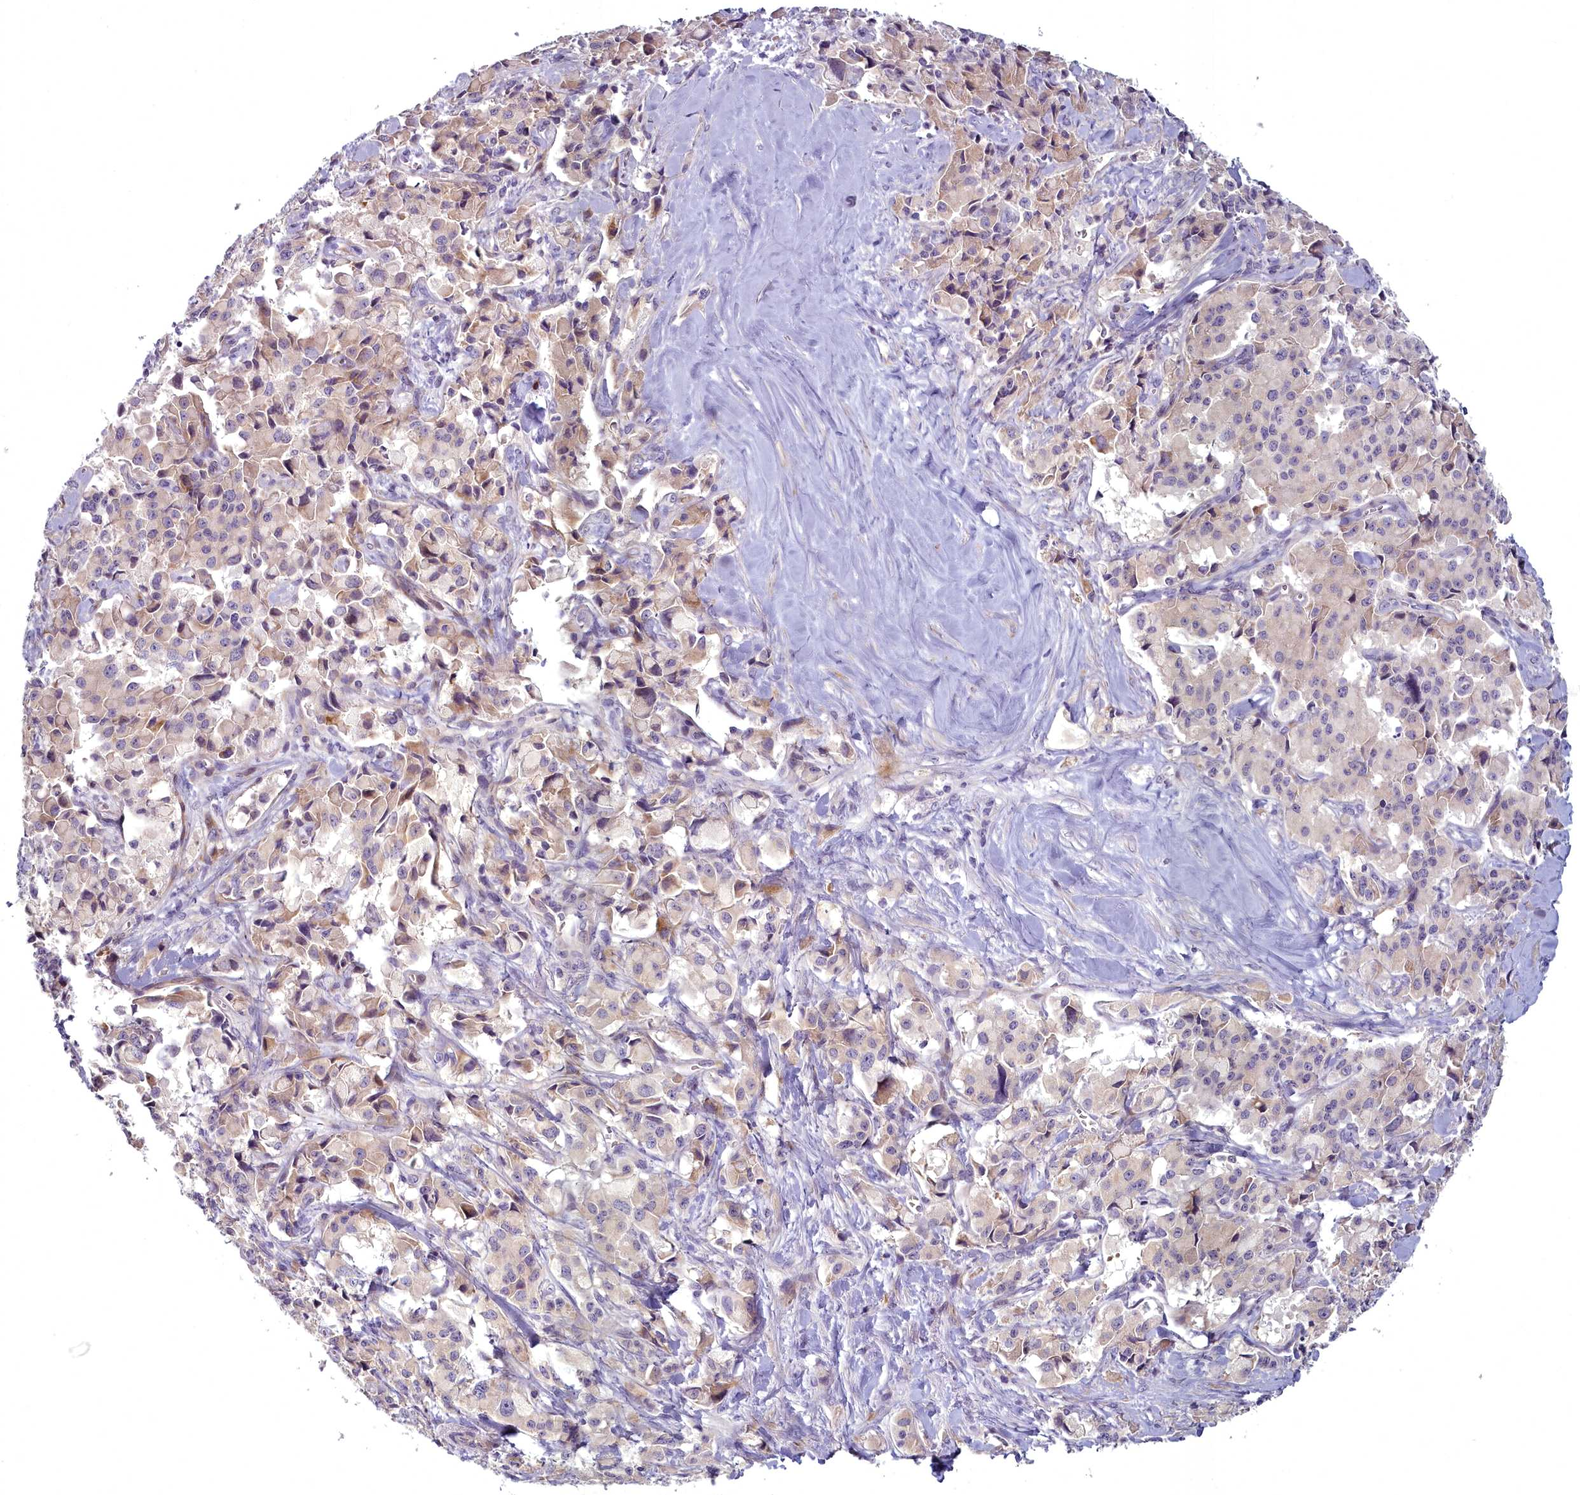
{"staining": {"intensity": "weak", "quantity": "<25%", "location": "cytoplasmic/membranous"}, "tissue": "pancreatic cancer", "cell_type": "Tumor cells", "image_type": "cancer", "snomed": [{"axis": "morphology", "description": "Adenocarcinoma, NOS"}, {"axis": "topography", "description": "Pancreas"}], "caption": "An IHC histopathology image of adenocarcinoma (pancreatic) is shown. There is no staining in tumor cells of adenocarcinoma (pancreatic).", "gene": "ARL15", "patient": {"sex": "male", "age": 65}}